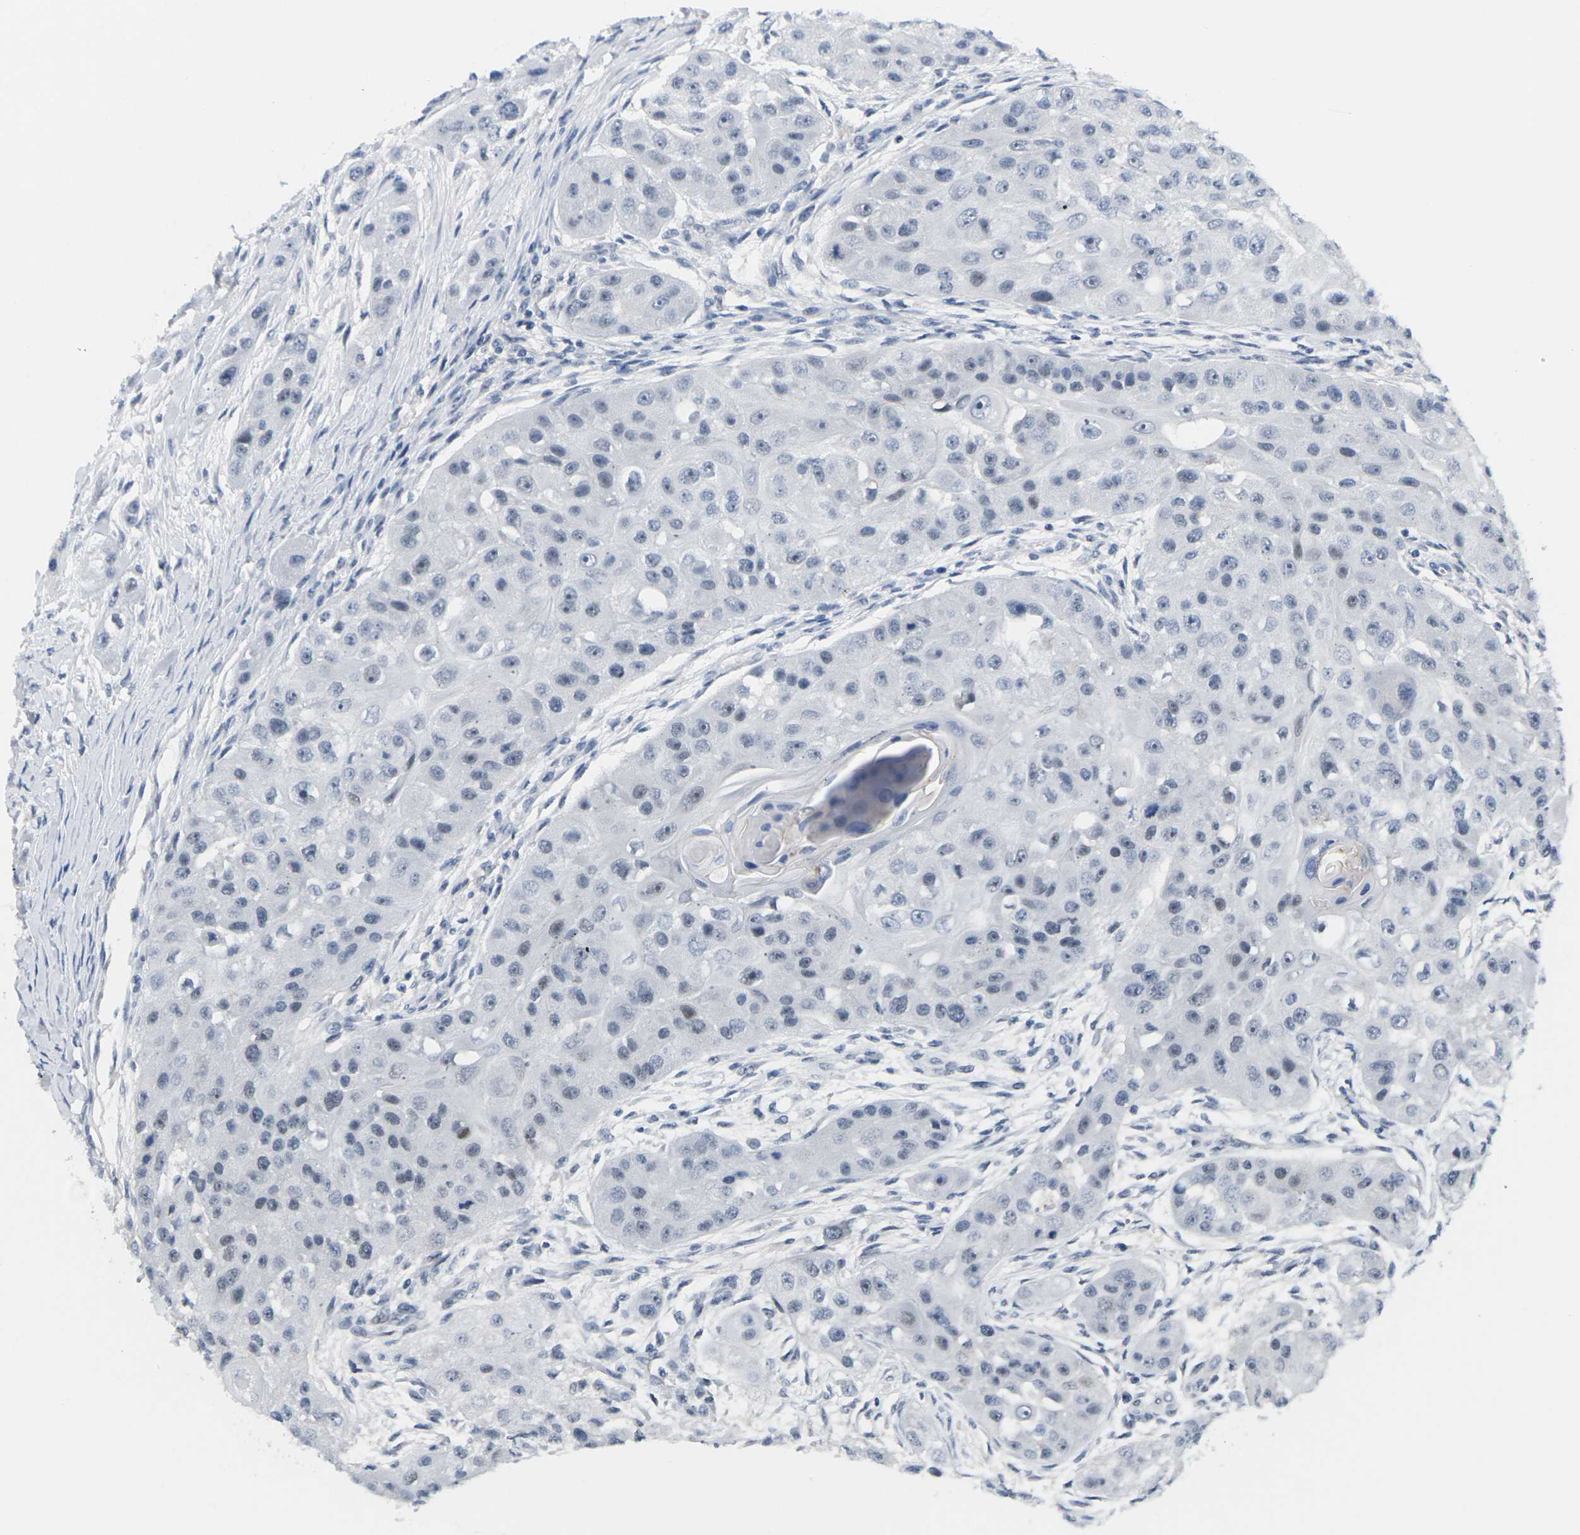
{"staining": {"intensity": "negative", "quantity": "none", "location": "none"}, "tissue": "head and neck cancer", "cell_type": "Tumor cells", "image_type": "cancer", "snomed": [{"axis": "morphology", "description": "Normal tissue, NOS"}, {"axis": "morphology", "description": "Squamous cell carcinoma, NOS"}, {"axis": "topography", "description": "Skeletal muscle"}, {"axis": "topography", "description": "Head-Neck"}], "caption": "High magnification brightfield microscopy of head and neck squamous cell carcinoma stained with DAB (3,3'-diaminobenzidine) (brown) and counterstained with hematoxylin (blue): tumor cells show no significant positivity. Nuclei are stained in blue.", "gene": "PKP2", "patient": {"sex": "male", "age": 51}}